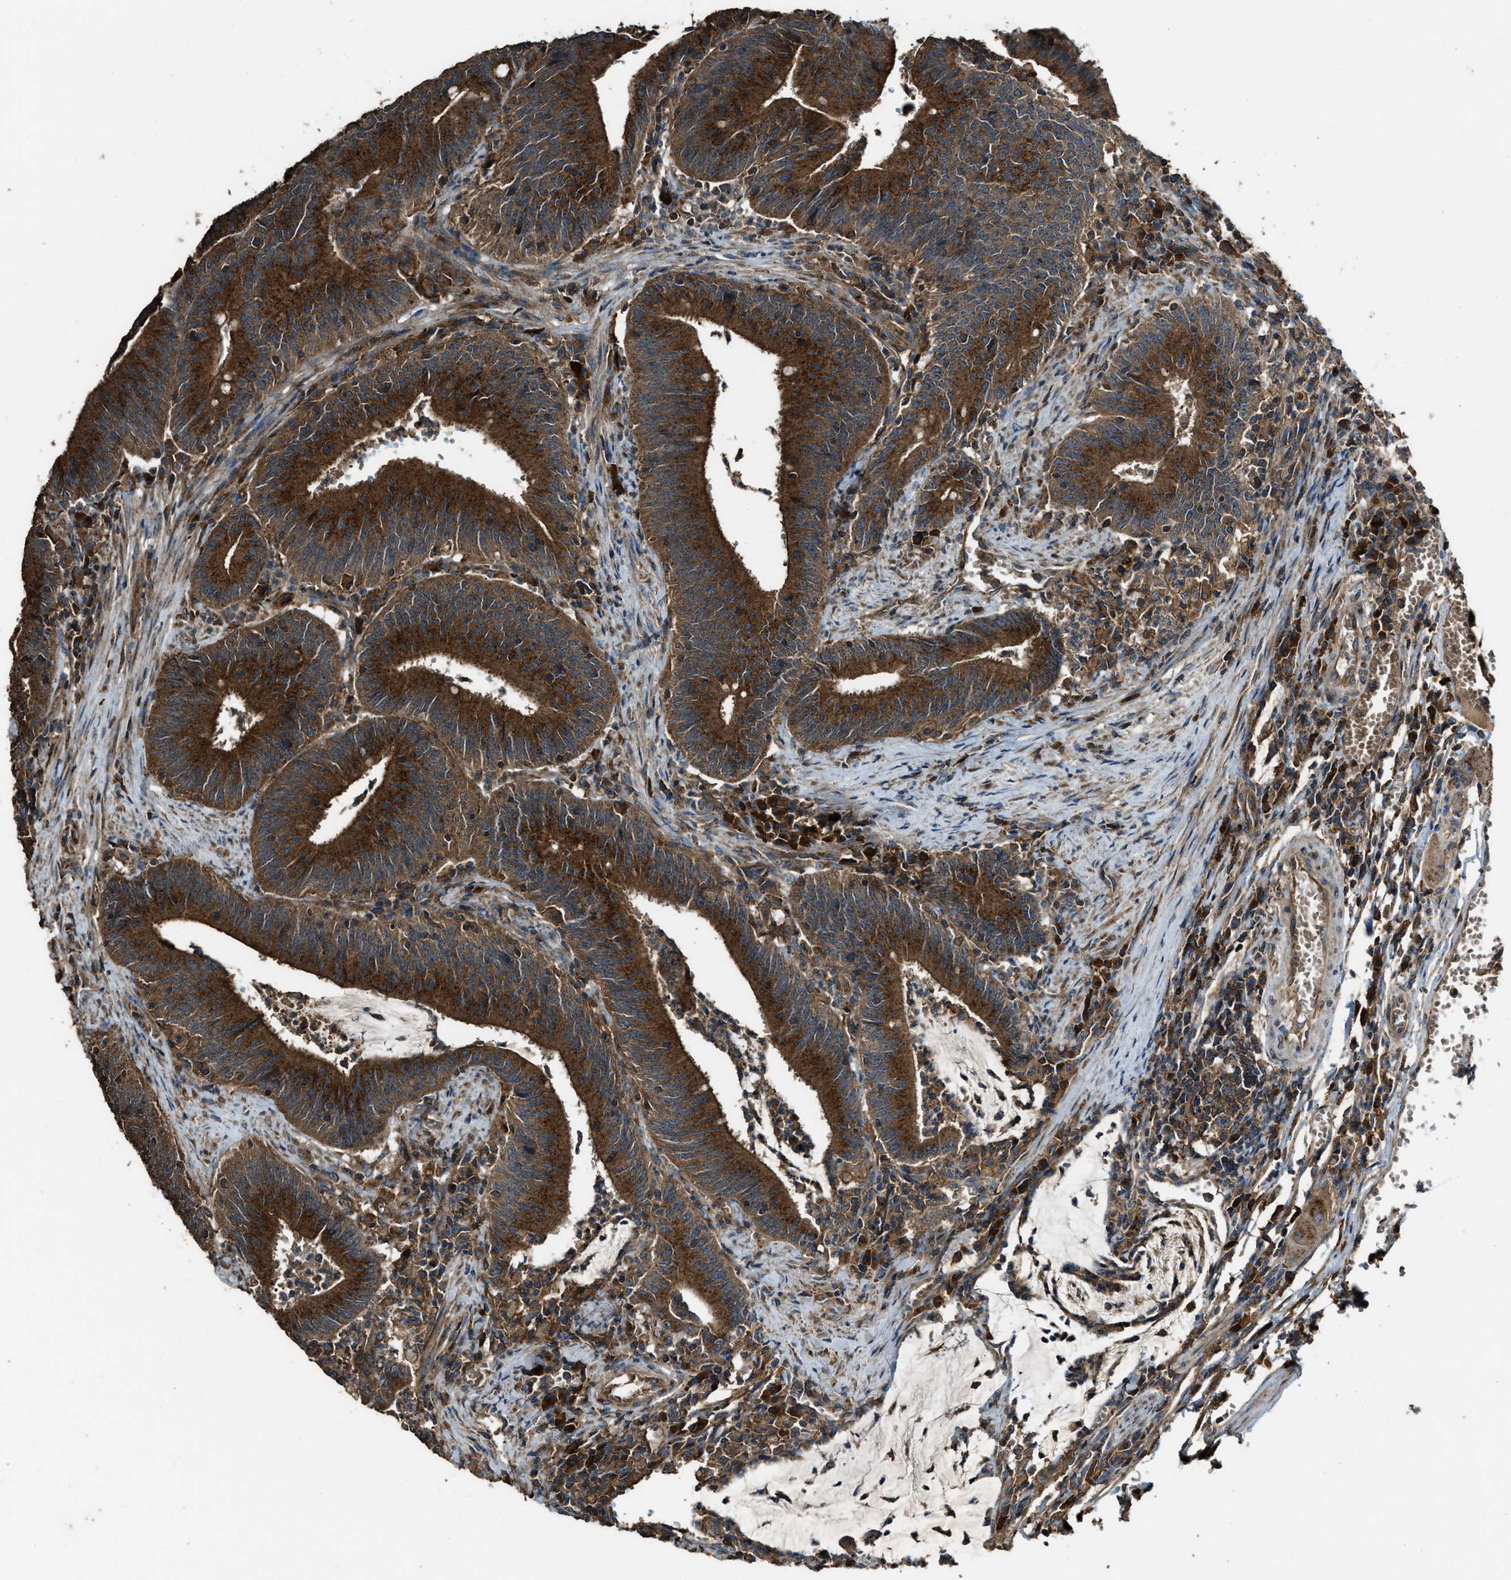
{"staining": {"intensity": "strong", "quantity": ">75%", "location": "cytoplasmic/membranous"}, "tissue": "colorectal cancer", "cell_type": "Tumor cells", "image_type": "cancer", "snomed": [{"axis": "morphology", "description": "Normal tissue, NOS"}, {"axis": "morphology", "description": "Adenocarcinoma, NOS"}, {"axis": "topography", "description": "Rectum"}], "caption": "Strong cytoplasmic/membranous protein positivity is seen in about >75% of tumor cells in colorectal cancer. The protein of interest is stained brown, and the nuclei are stained in blue (DAB (3,3'-diaminobenzidine) IHC with brightfield microscopy, high magnification).", "gene": "MAP3K8", "patient": {"sex": "female", "age": 66}}